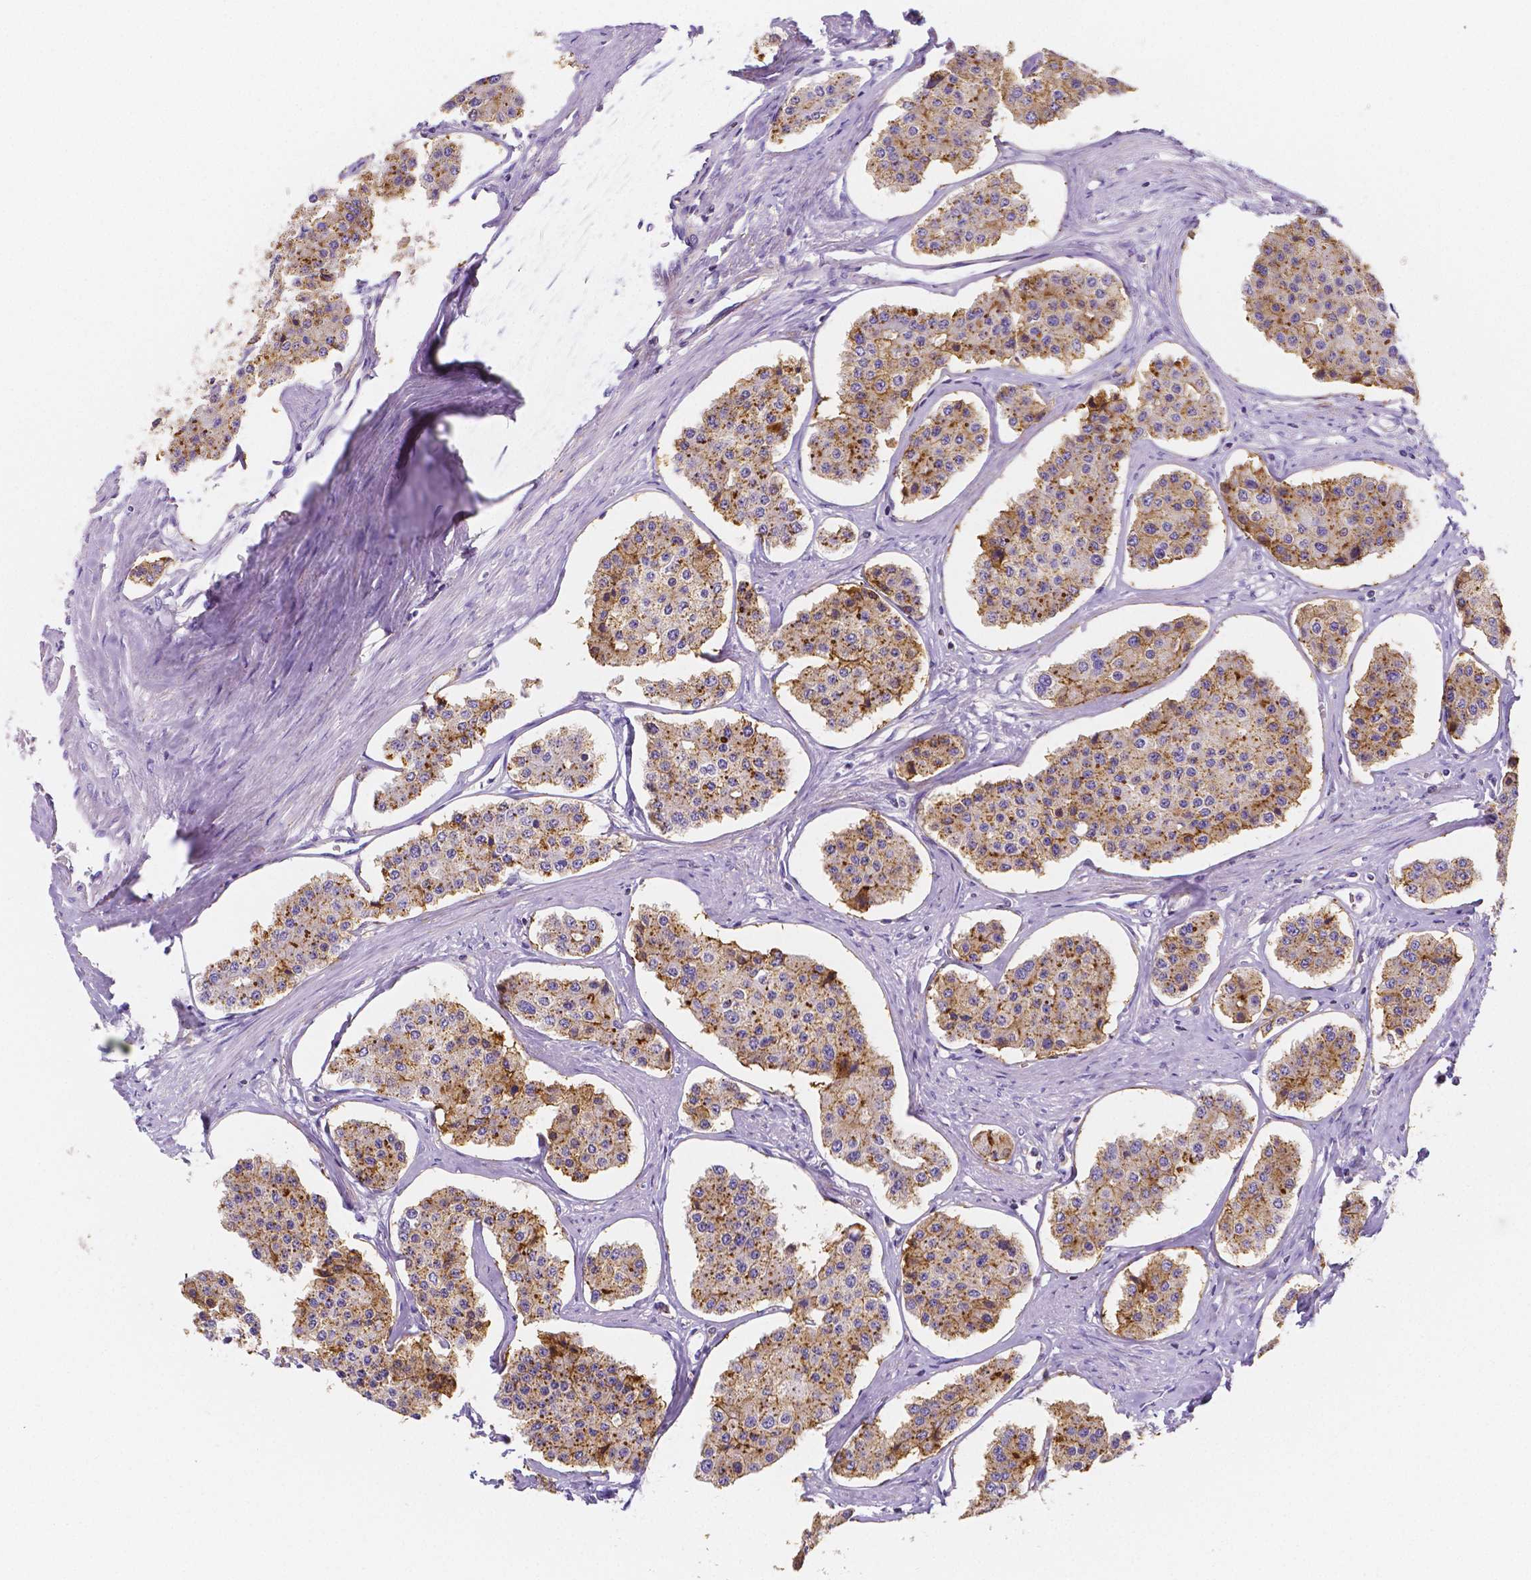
{"staining": {"intensity": "moderate", "quantity": ">75%", "location": "cytoplasmic/membranous"}, "tissue": "carcinoid", "cell_type": "Tumor cells", "image_type": "cancer", "snomed": [{"axis": "morphology", "description": "Carcinoid, malignant, NOS"}, {"axis": "topography", "description": "Small intestine"}], "caption": "Carcinoid was stained to show a protein in brown. There is medium levels of moderate cytoplasmic/membranous expression in about >75% of tumor cells. (Stains: DAB in brown, nuclei in blue, Microscopy: brightfield microscopy at high magnification).", "gene": "GABRD", "patient": {"sex": "female", "age": 65}}